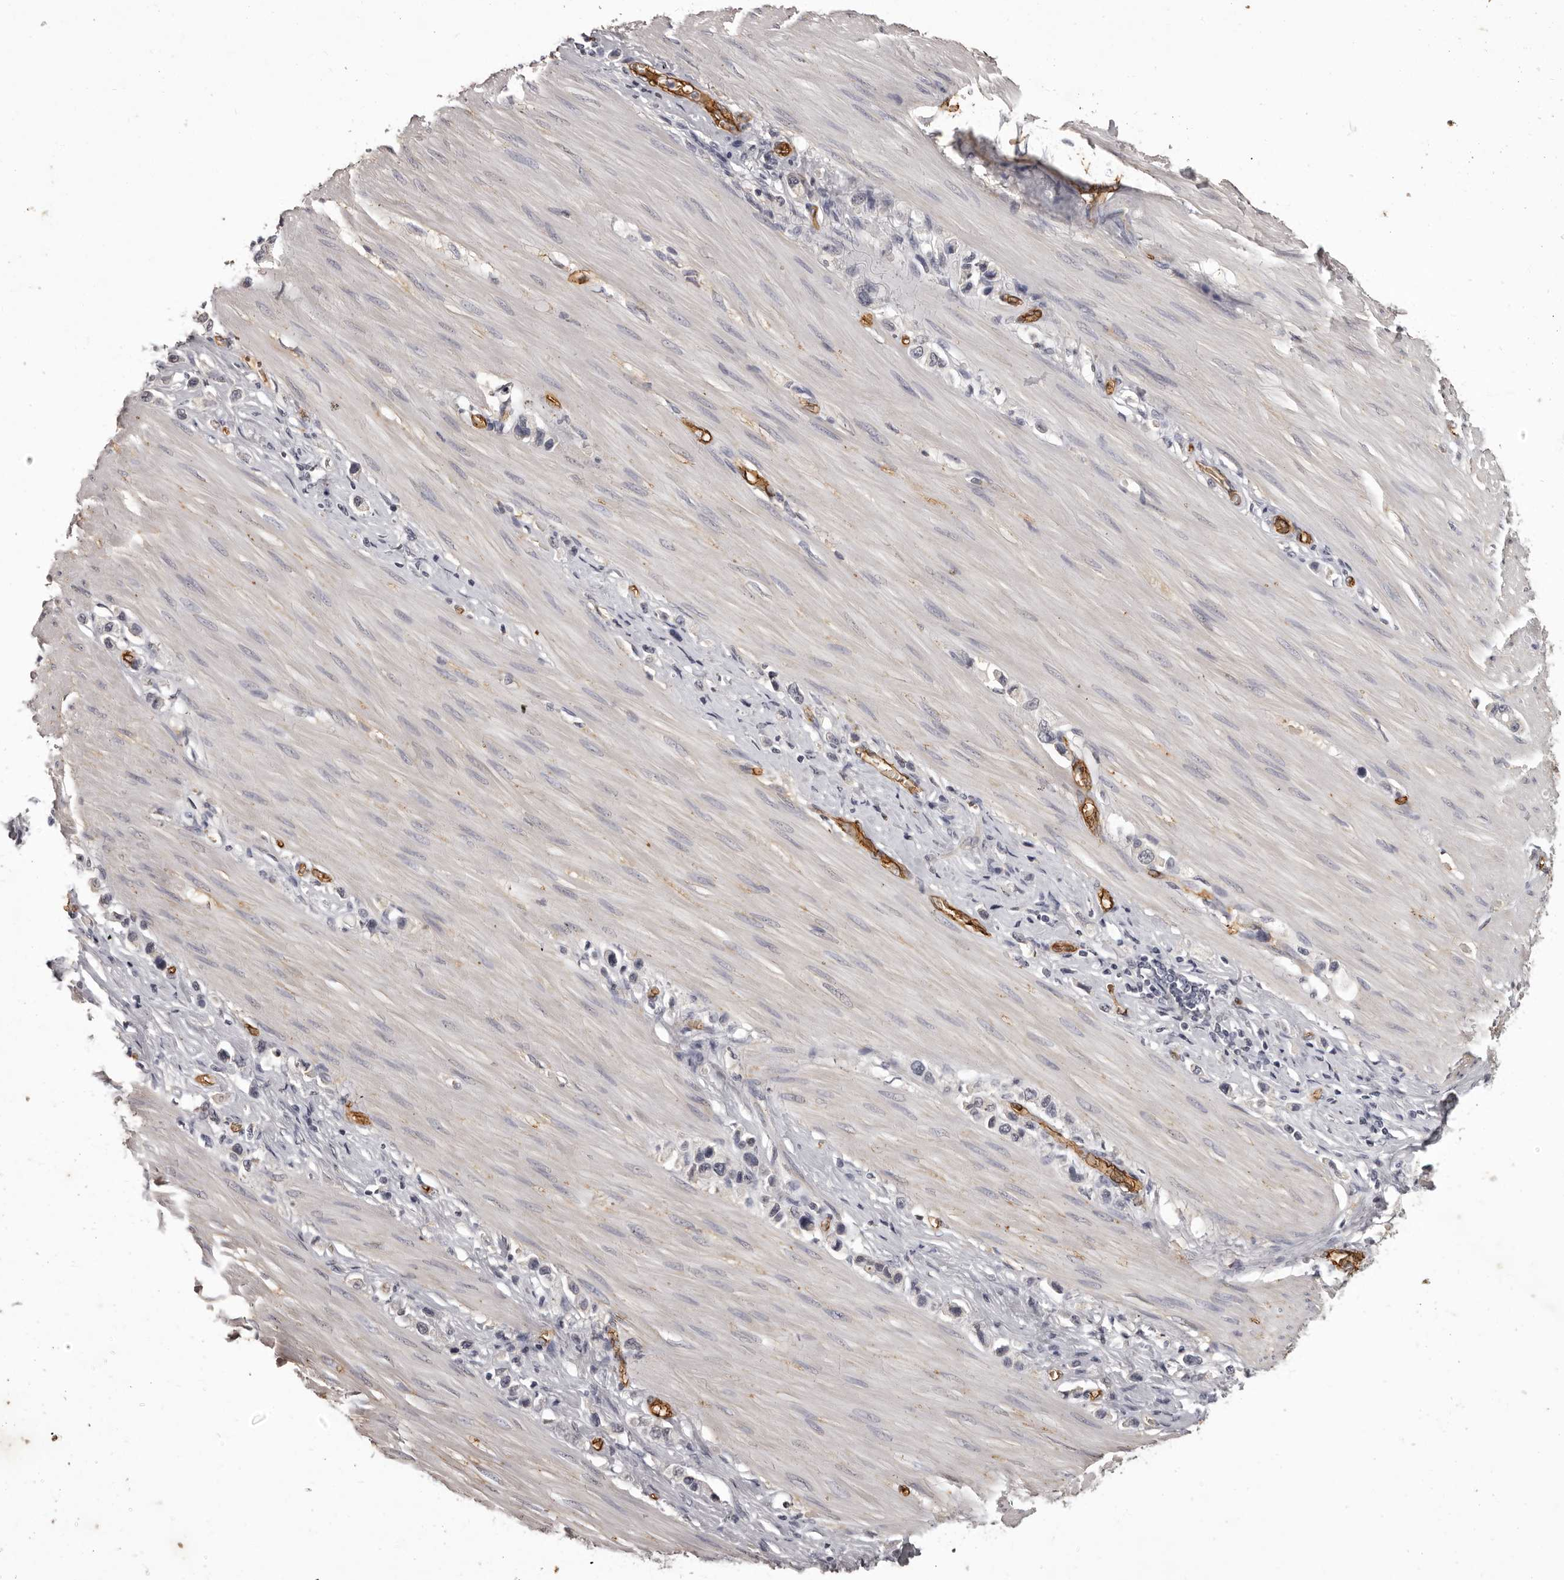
{"staining": {"intensity": "negative", "quantity": "none", "location": "none"}, "tissue": "stomach cancer", "cell_type": "Tumor cells", "image_type": "cancer", "snomed": [{"axis": "morphology", "description": "Adenocarcinoma, NOS"}, {"axis": "topography", "description": "Stomach"}], "caption": "Immunohistochemistry (IHC) photomicrograph of neoplastic tissue: human stomach adenocarcinoma stained with DAB displays no significant protein positivity in tumor cells. (Brightfield microscopy of DAB (3,3'-diaminobenzidine) IHC at high magnification).", "gene": "GPR78", "patient": {"sex": "female", "age": 65}}